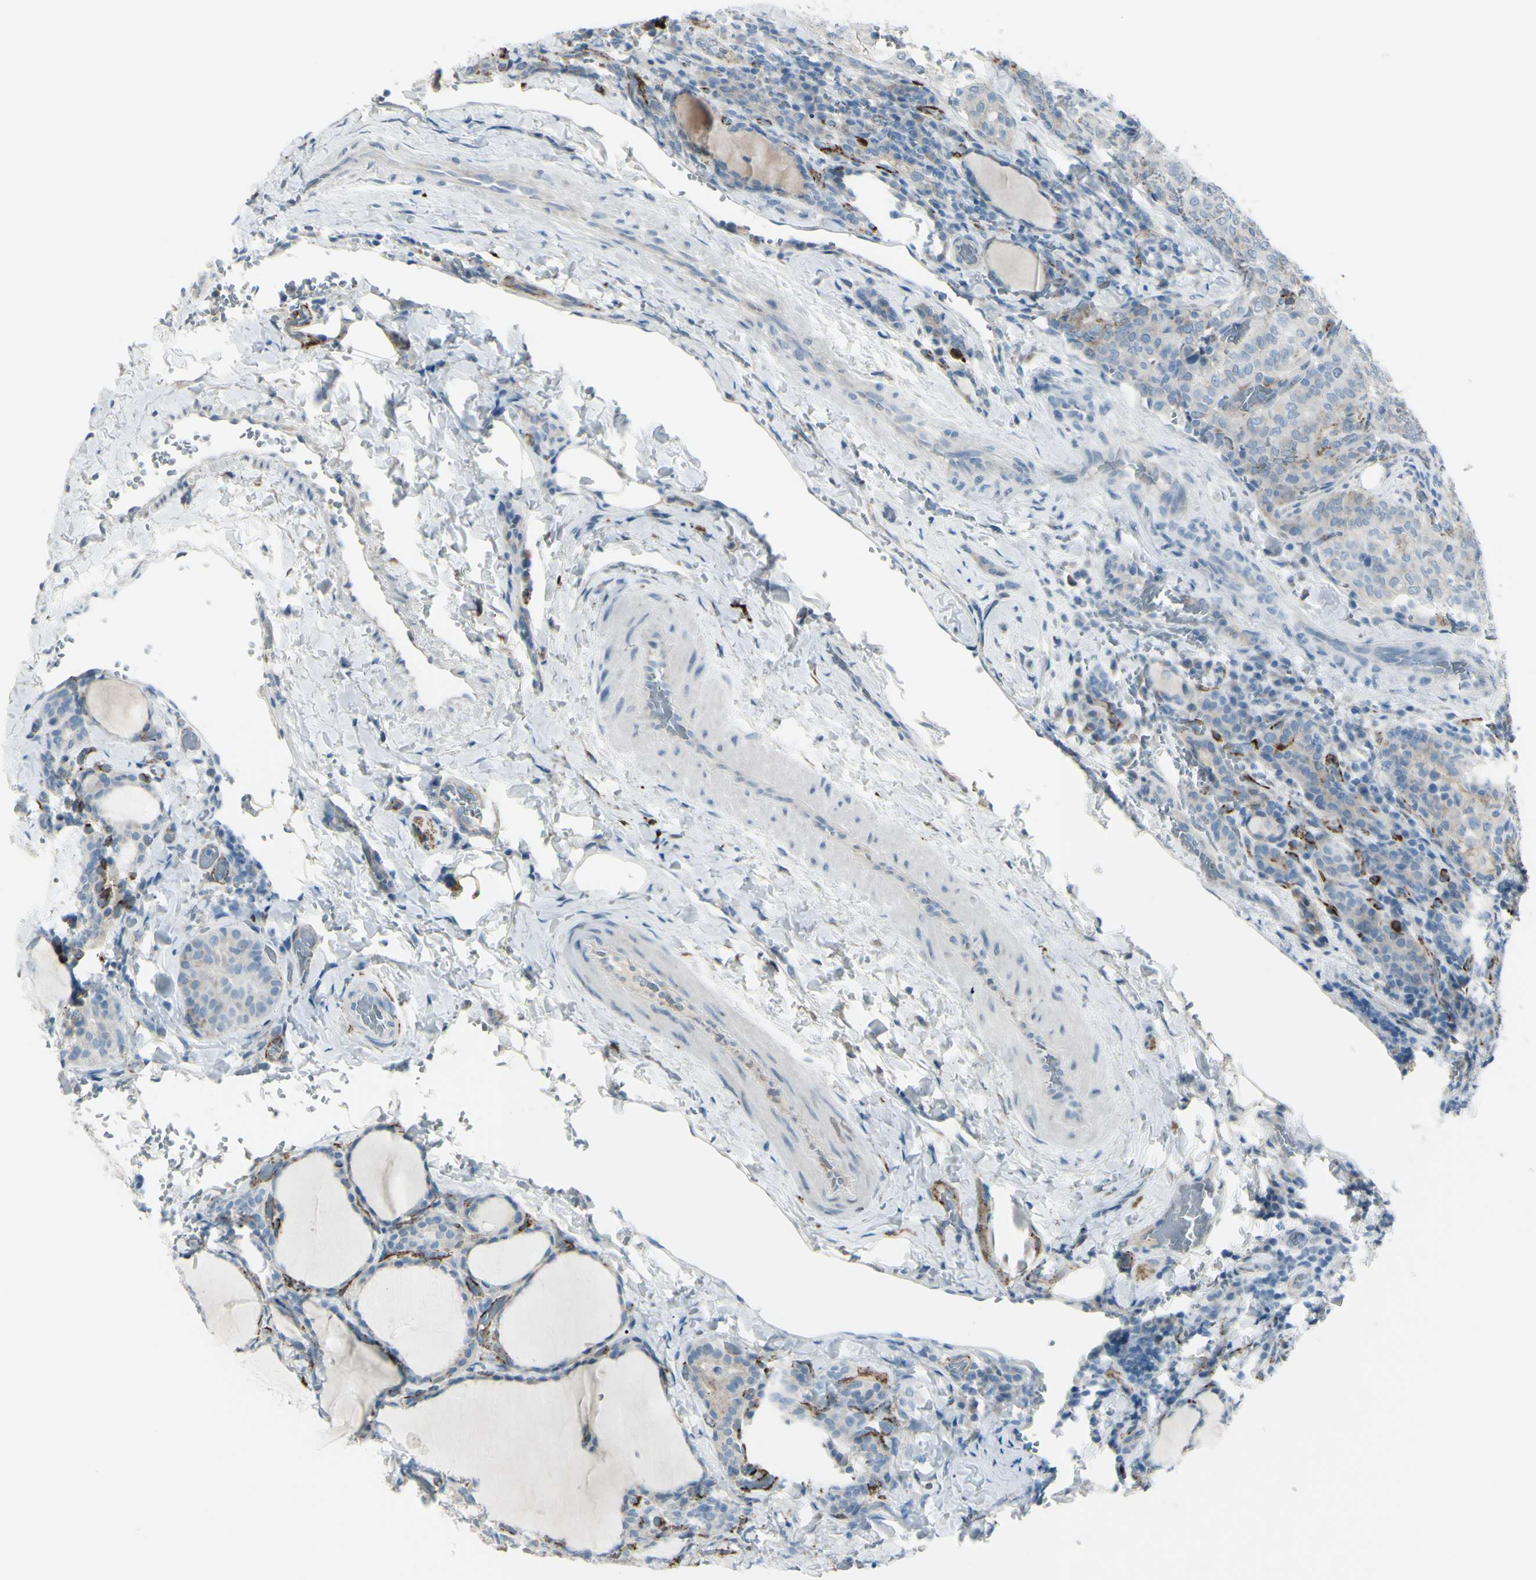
{"staining": {"intensity": "negative", "quantity": "none", "location": "none"}, "tissue": "thyroid cancer", "cell_type": "Tumor cells", "image_type": "cancer", "snomed": [{"axis": "morphology", "description": "Normal tissue, NOS"}, {"axis": "morphology", "description": "Papillary adenocarcinoma, NOS"}, {"axis": "topography", "description": "Thyroid gland"}], "caption": "Human thyroid papillary adenocarcinoma stained for a protein using IHC shows no staining in tumor cells.", "gene": "GPR34", "patient": {"sex": "female", "age": 30}}